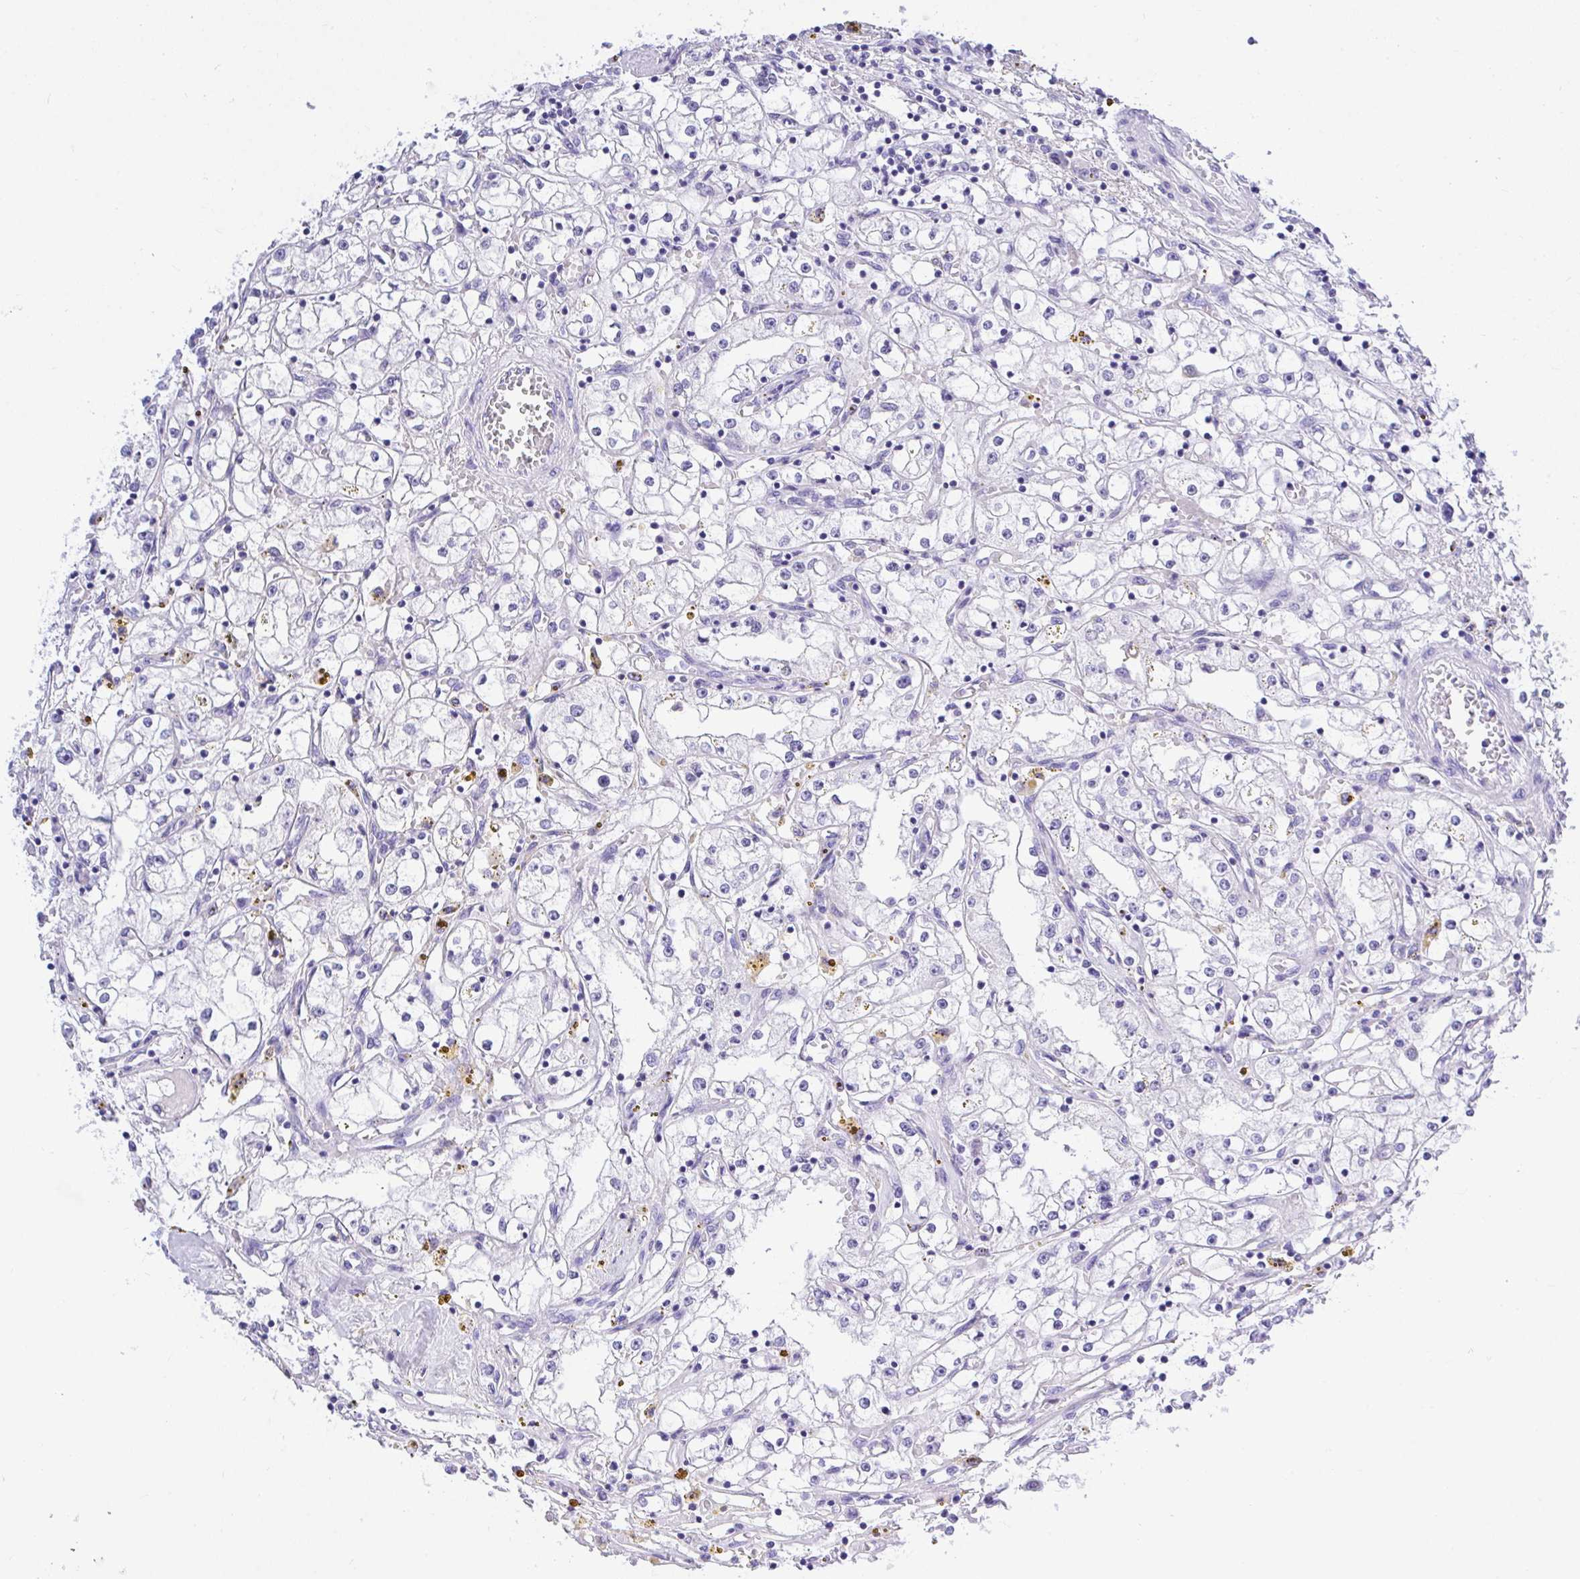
{"staining": {"intensity": "negative", "quantity": "none", "location": "none"}, "tissue": "renal cancer", "cell_type": "Tumor cells", "image_type": "cancer", "snomed": [{"axis": "morphology", "description": "Adenocarcinoma, NOS"}, {"axis": "topography", "description": "Kidney"}], "caption": "Tumor cells show no significant staining in renal cancer. (Stains: DAB immunohistochemistry (IHC) with hematoxylin counter stain, Microscopy: brightfield microscopy at high magnification).", "gene": "THOP1", "patient": {"sex": "male", "age": 56}}